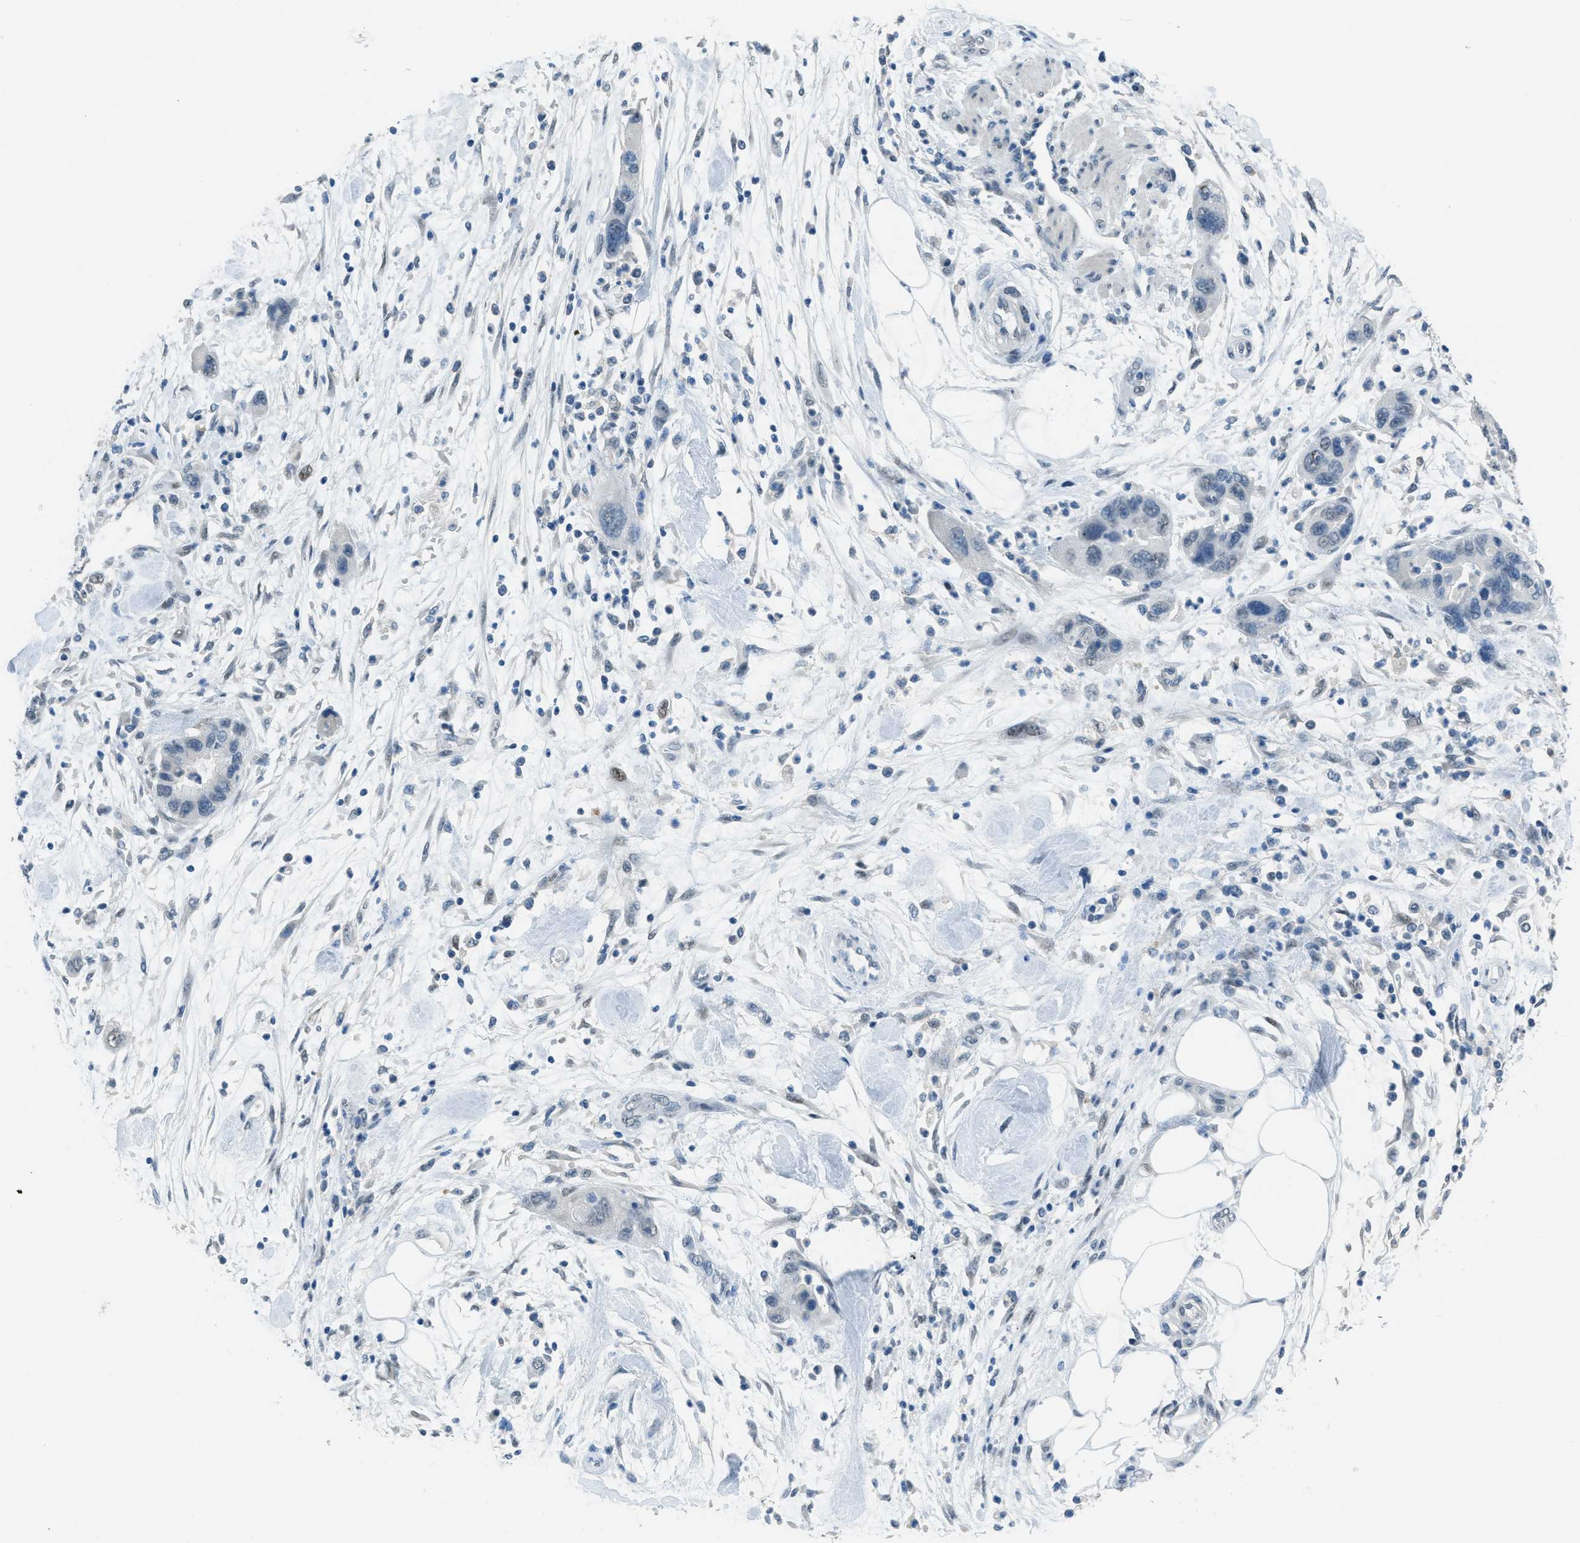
{"staining": {"intensity": "negative", "quantity": "none", "location": "none"}, "tissue": "pancreatic cancer", "cell_type": "Tumor cells", "image_type": "cancer", "snomed": [{"axis": "morphology", "description": "Normal tissue, NOS"}, {"axis": "morphology", "description": "Adenocarcinoma, NOS"}, {"axis": "topography", "description": "Pancreas"}], "caption": "The image displays no significant positivity in tumor cells of adenocarcinoma (pancreatic). (DAB (3,3'-diaminobenzidine) immunohistochemistry, high magnification).", "gene": "TTC13", "patient": {"sex": "female", "age": 71}}